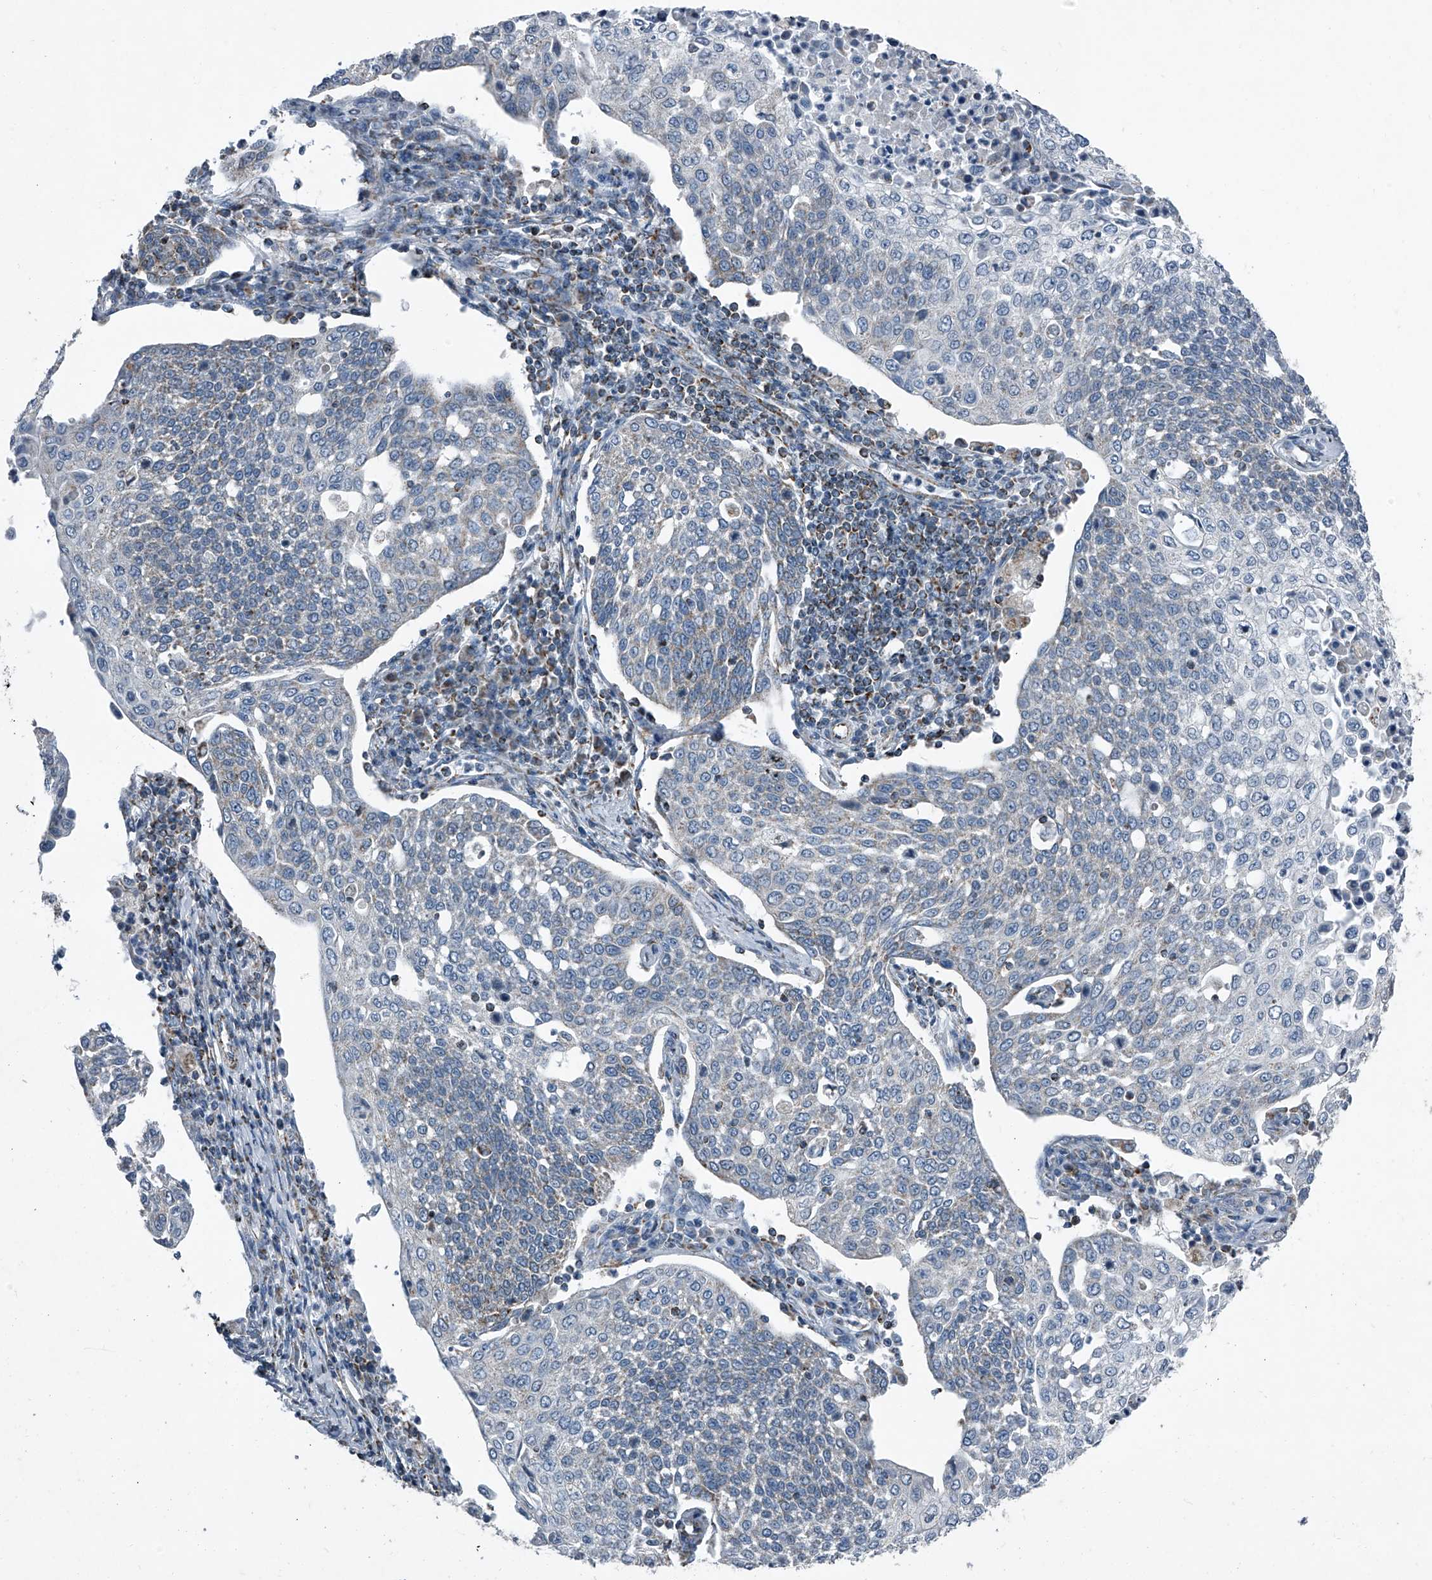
{"staining": {"intensity": "negative", "quantity": "none", "location": "none"}, "tissue": "cervical cancer", "cell_type": "Tumor cells", "image_type": "cancer", "snomed": [{"axis": "morphology", "description": "Squamous cell carcinoma, NOS"}, {"axis": "topography", "description": "Cervix"}], "caption": "Image shows no significant protein expression in tumor cells of cervical cancer. (Immunohistochemistry (ihc), brightfield microscopy, high magnification).", "gene": "CHRNA7", "patient": {"sex": "female", "age": 34}}